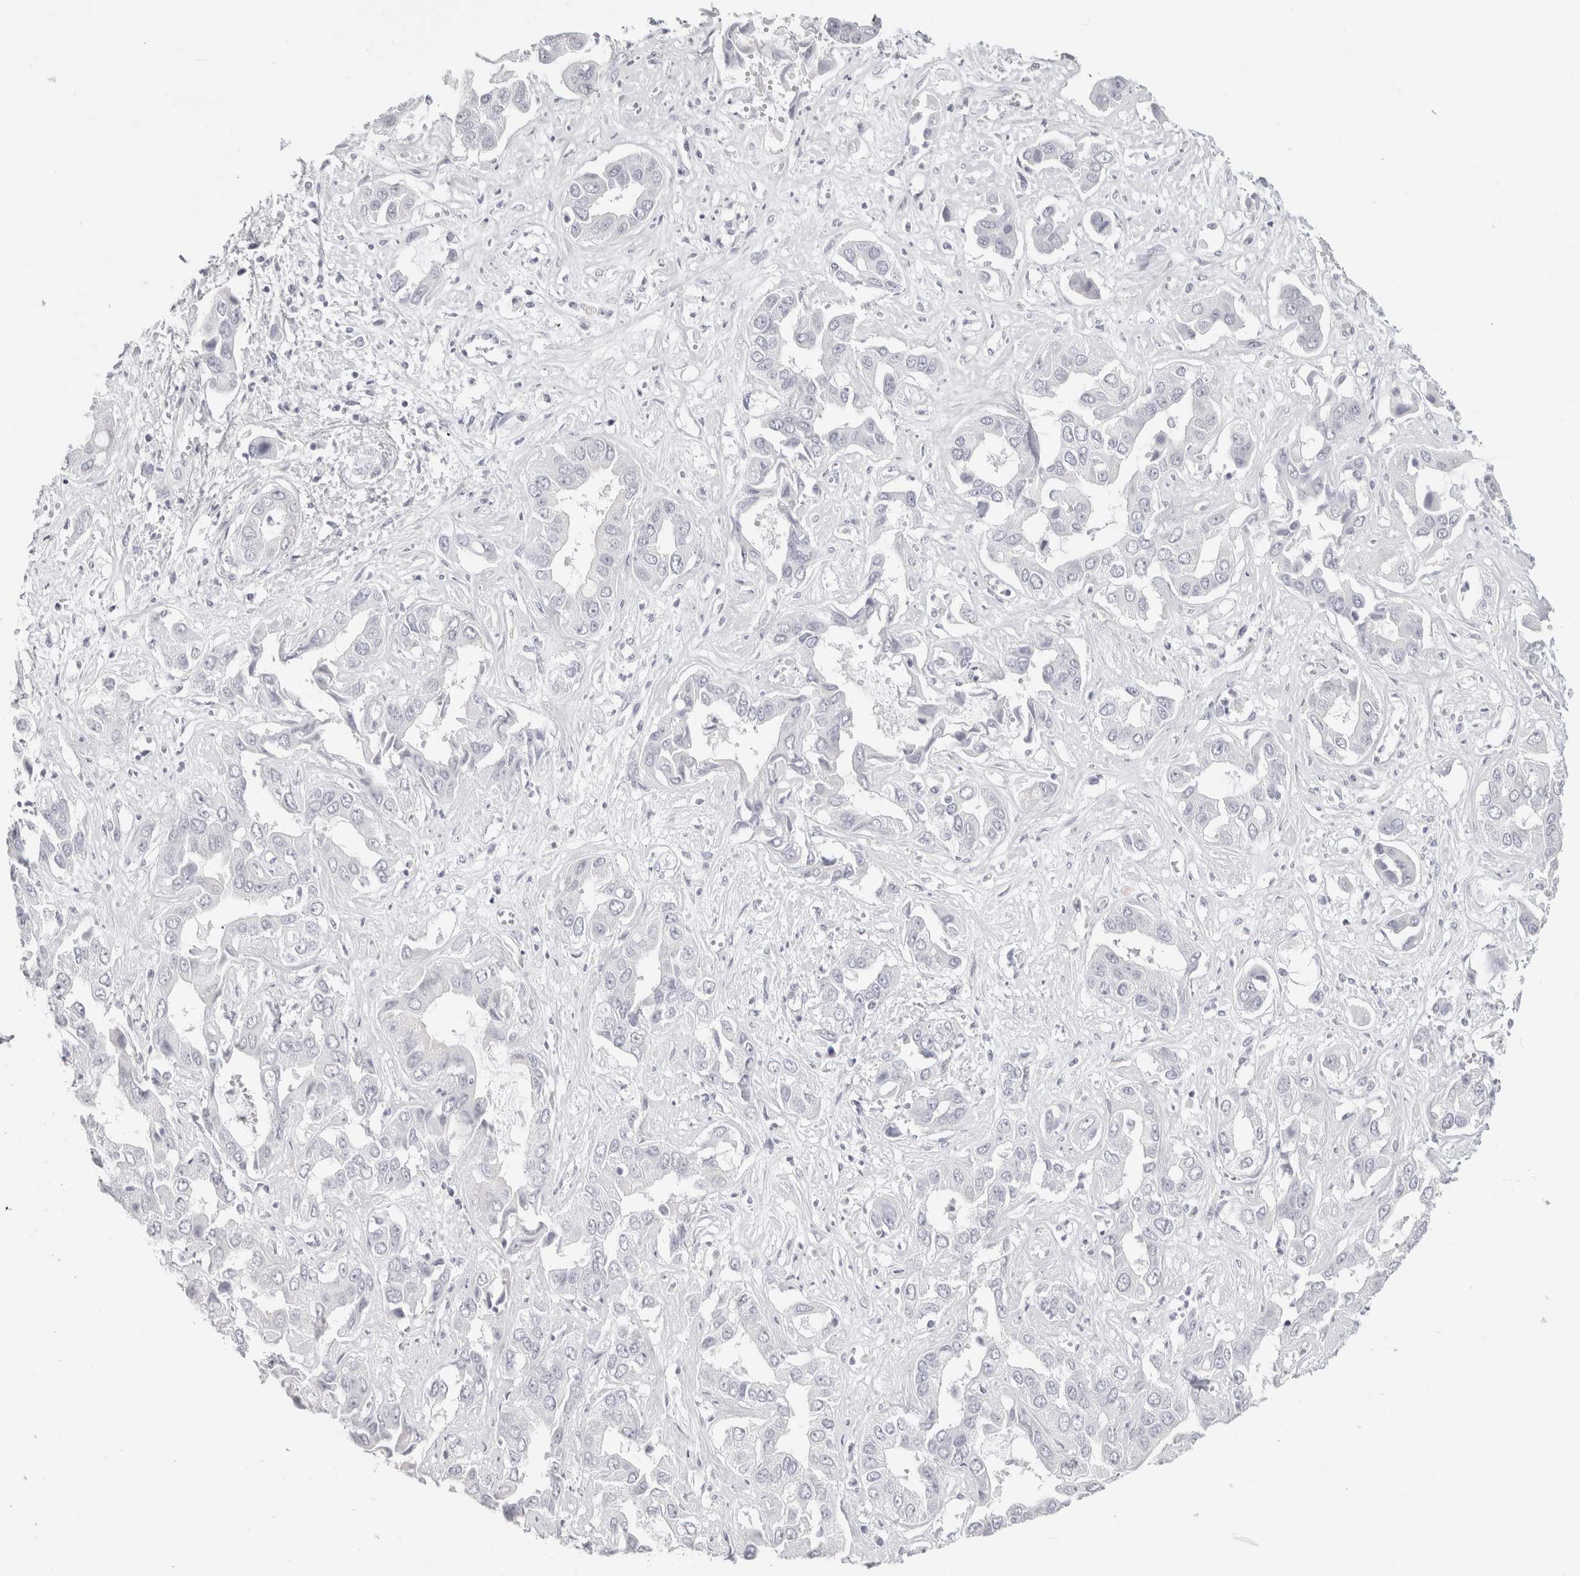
{"staining": {"intensity": "negative", "quantity": "none", "location": "none"}, "tissue": "liver cancer", "cell_type": "Tumor cells", "image_type": "cancer", "snomed": [{"axis": "morphology", "description": "Cholangiocarcinoma"}, {"axis": "topography", "description": "Liver"}], "caption": "Liver cancer was stained to show a protein in brown. There is no significant positivity in tumor cells.", "gene": "GARIN1A", "patient": {"sex": "female", "age": 52}}